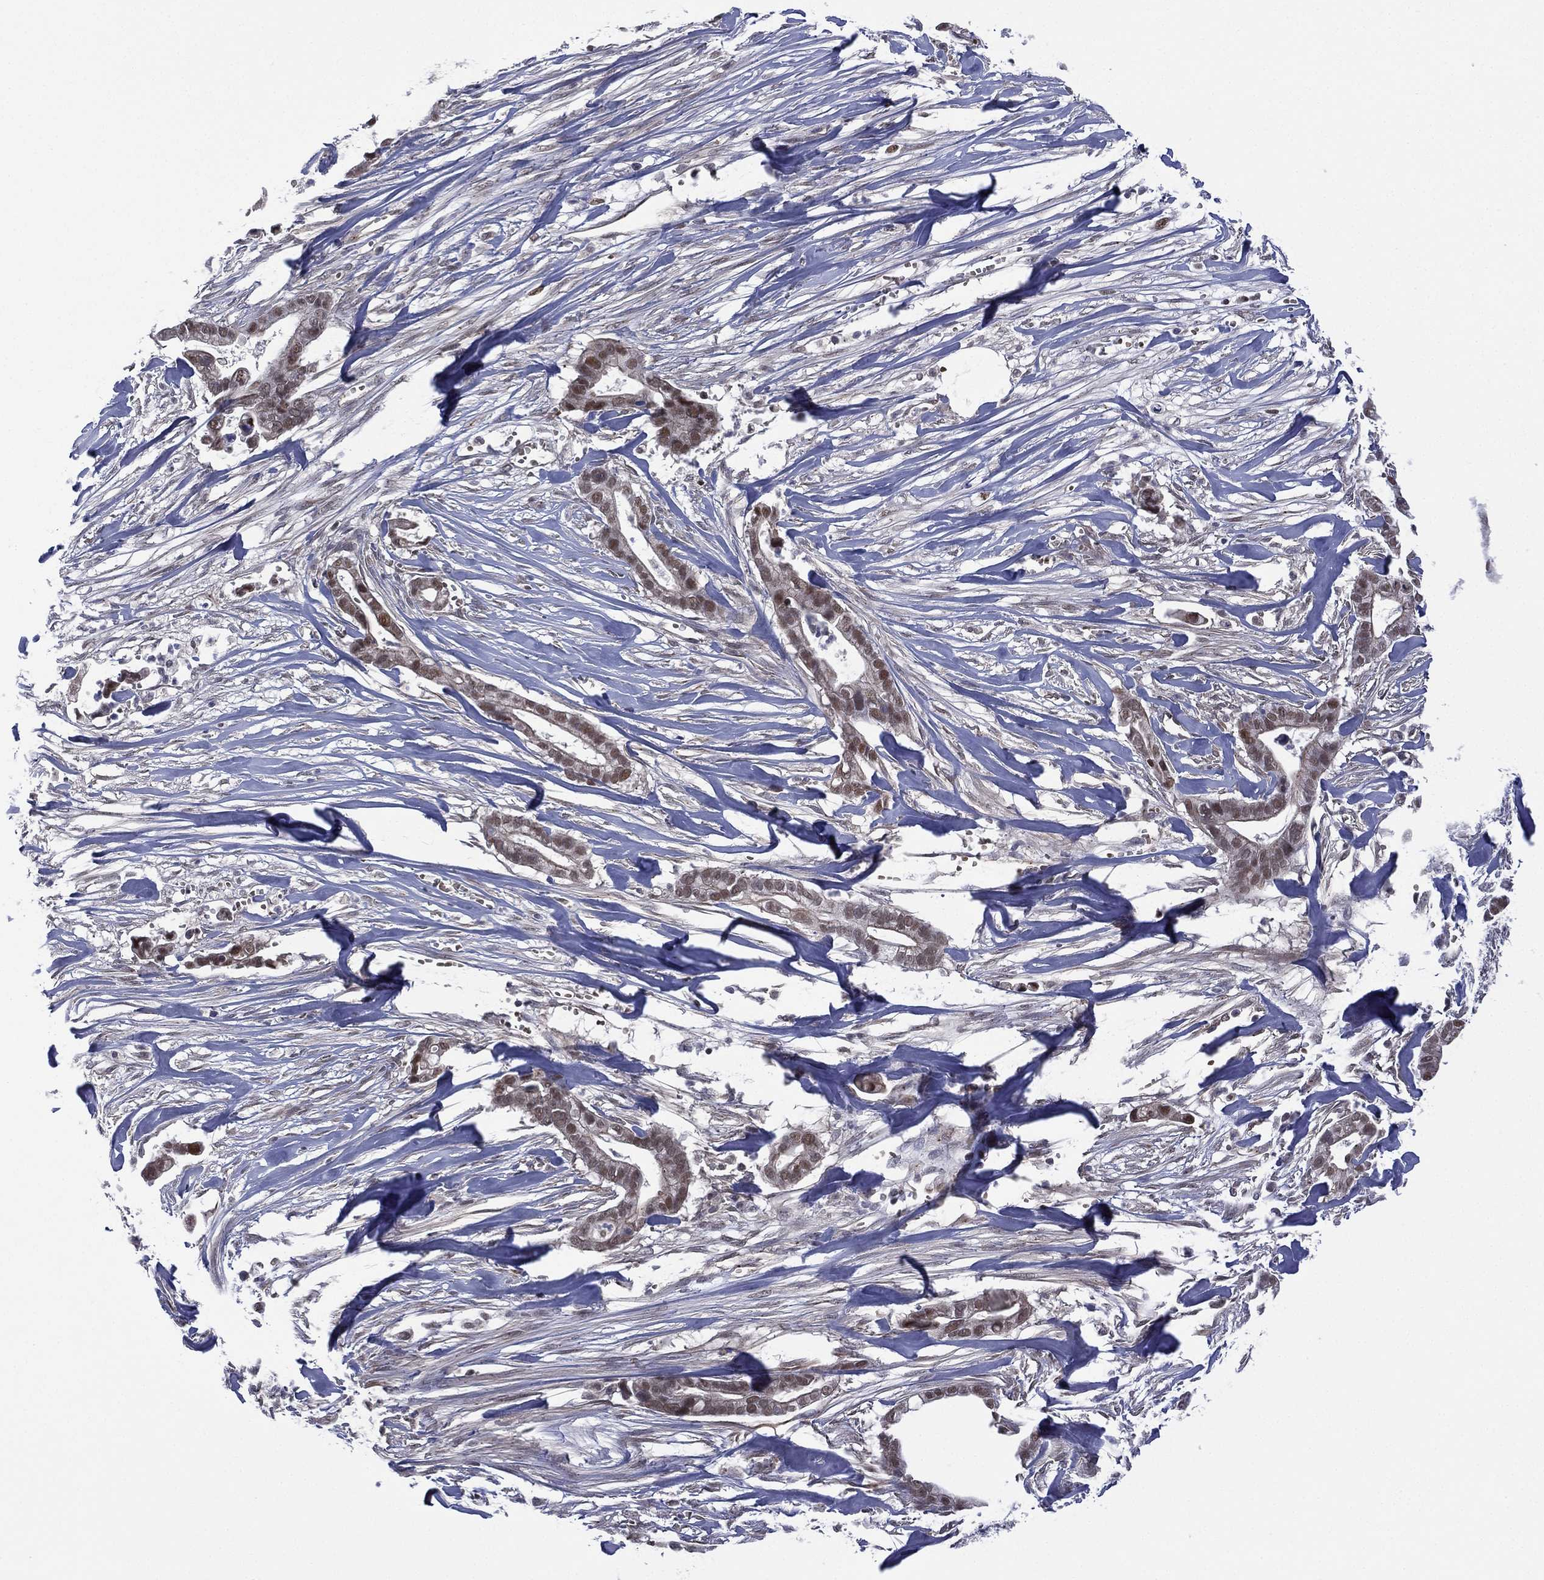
{"staining": {"intensity": "strong", "quantity": "<25%", "location": "nuclear"}, "tissue": "pancreatic cancer", "cell_type": "Tumor cells", "image_type": "cancer", "snomed": [{"axis": "morphology", "description": "Adenocarcinoma, NOS"}, {"axis": "topography", "description": "Pancreas"}], "caption": "A photomicrograph showing strong nuclear staining in approximately <25% of tumor cells in pancreatic cancer, as visualized by brown immunohistochemical staining.", "gene": "GSE1", "patient": {"sex": "male", "age": 61}}